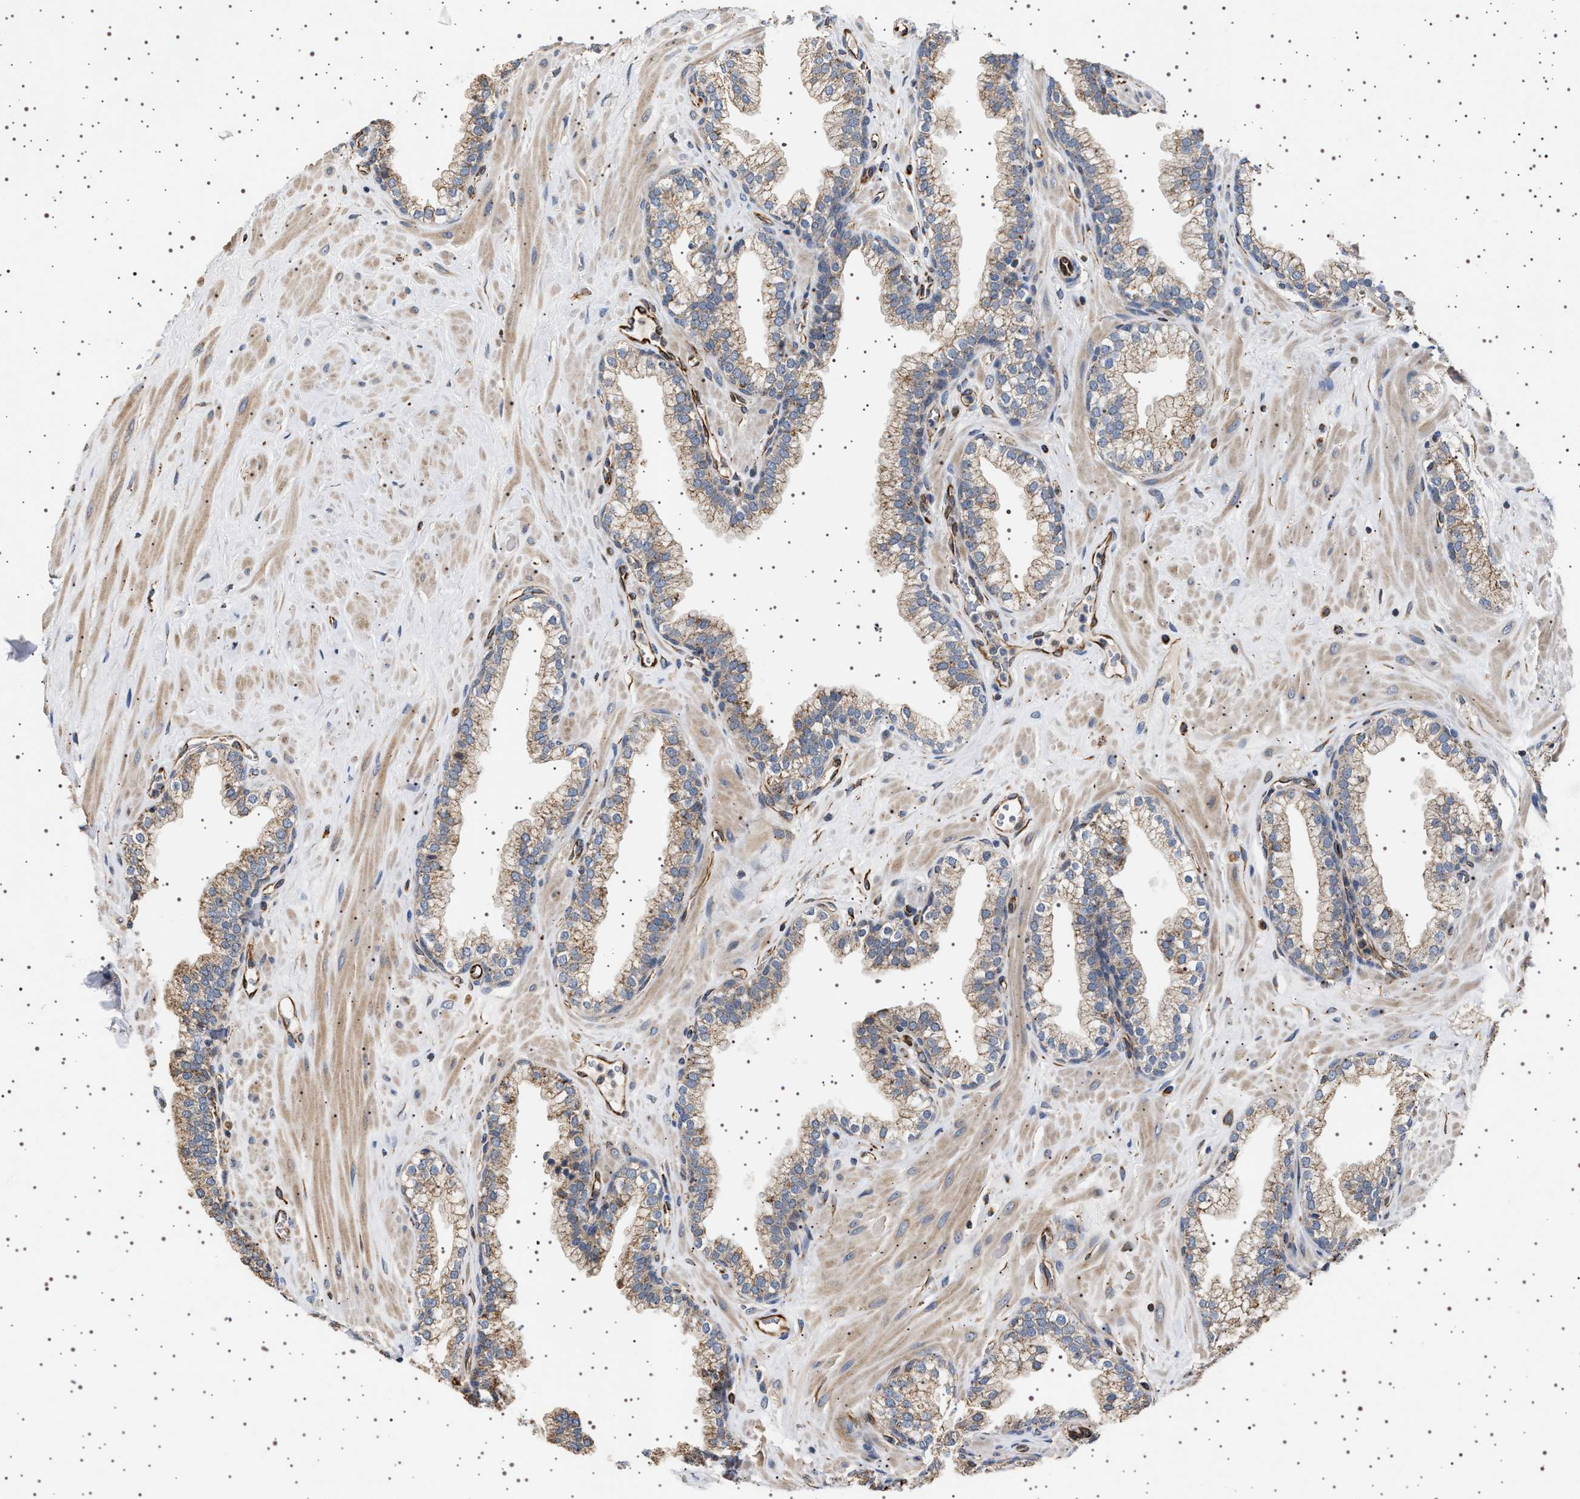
{"staining": {"intensity": "weak", "quantity": ">75%", "location": "cytoplasmic/membranous"}, "tissue": "prostate", "cell_type": "Glandular cells", "image_type": "normal", "snomed": [{"axis": "morphology", "description": "Normal tissue, NOS"}, {"axis": "morphology", "description": "Urothelial carcinoma, Low grade"}, {"axis": "topography", "description": "Urinary bladder"}, {"axis": "topography", "description": "Prostate"}], "caption": "Immunohistochemical staining of unremarkable prostate shows >75% levels of weak cytoplasmic/membranous protein positivity in approximately >75% of glandular cells. (Stains: DAB in brown, nuclei in blue, Microscopy: brightfield microscopy at high magnification).", "gene": "TRUB2", "patient": {"sex": "male", "age": 60}}